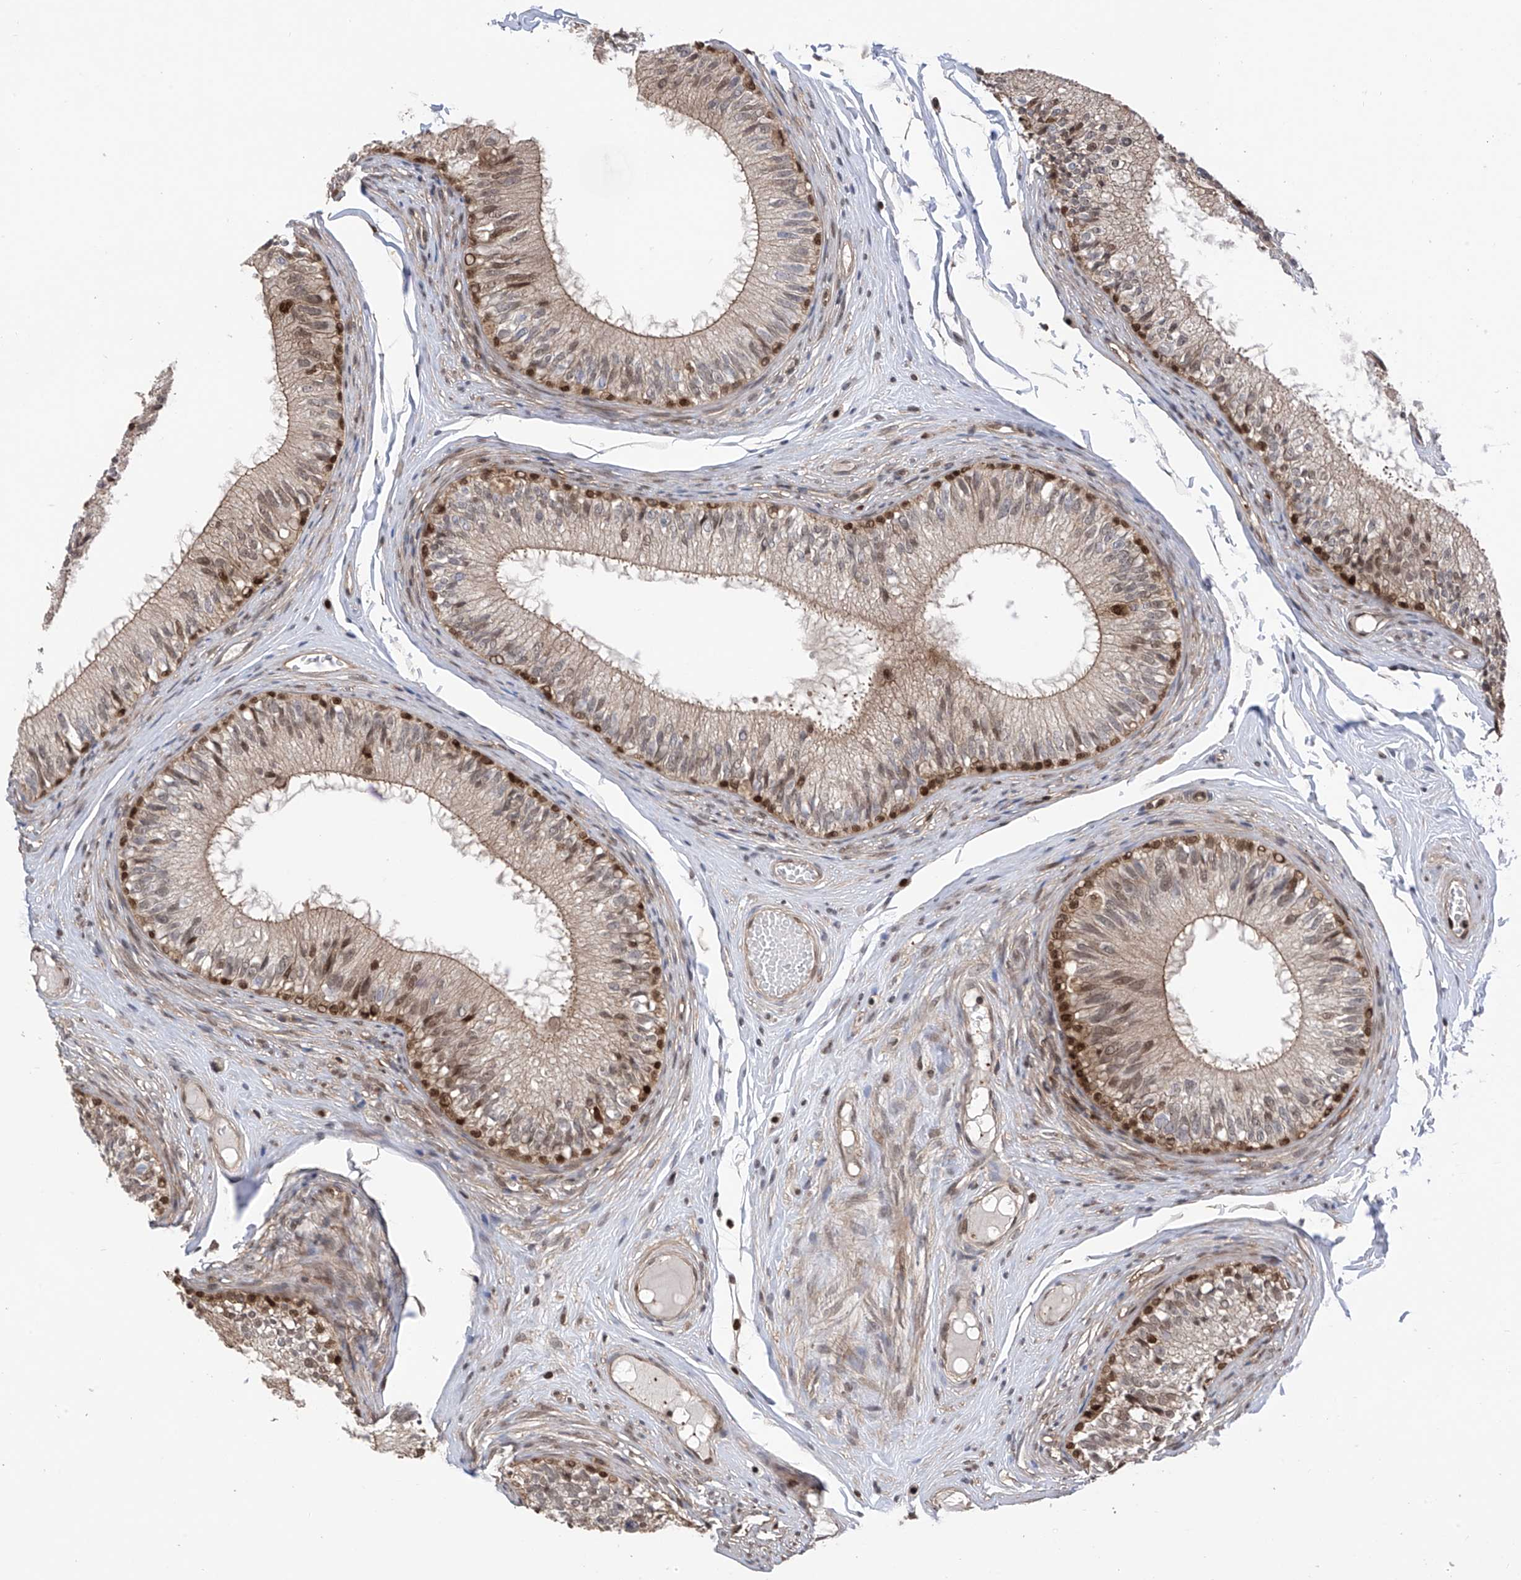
{"staining": {"intensity": "strong", "quantity": "<25%", "location": "cytoplasmic/membranous,nuclear"}, "tissue": "epididymis", "cell_type": "Glandular cells", "image_type": "normal", "snomed": [{"axis": "morphology", "description": "Normal tissue, NOS"}, {"axis": "morphology", "description": "Seminoma in situ"}, {"axis": "topography", "description": "Testis"}, {"axis": "topography", "description": "Epididymis"}], "caption": "Immunohistochemical staining of normal human epididymis displays strong cytoplasmic/membranous,nuclear protein positivity in approximately <25% of glandular cells.", "gene": "DNAJC9", "patient": {"sex": "male", "age": 28}}